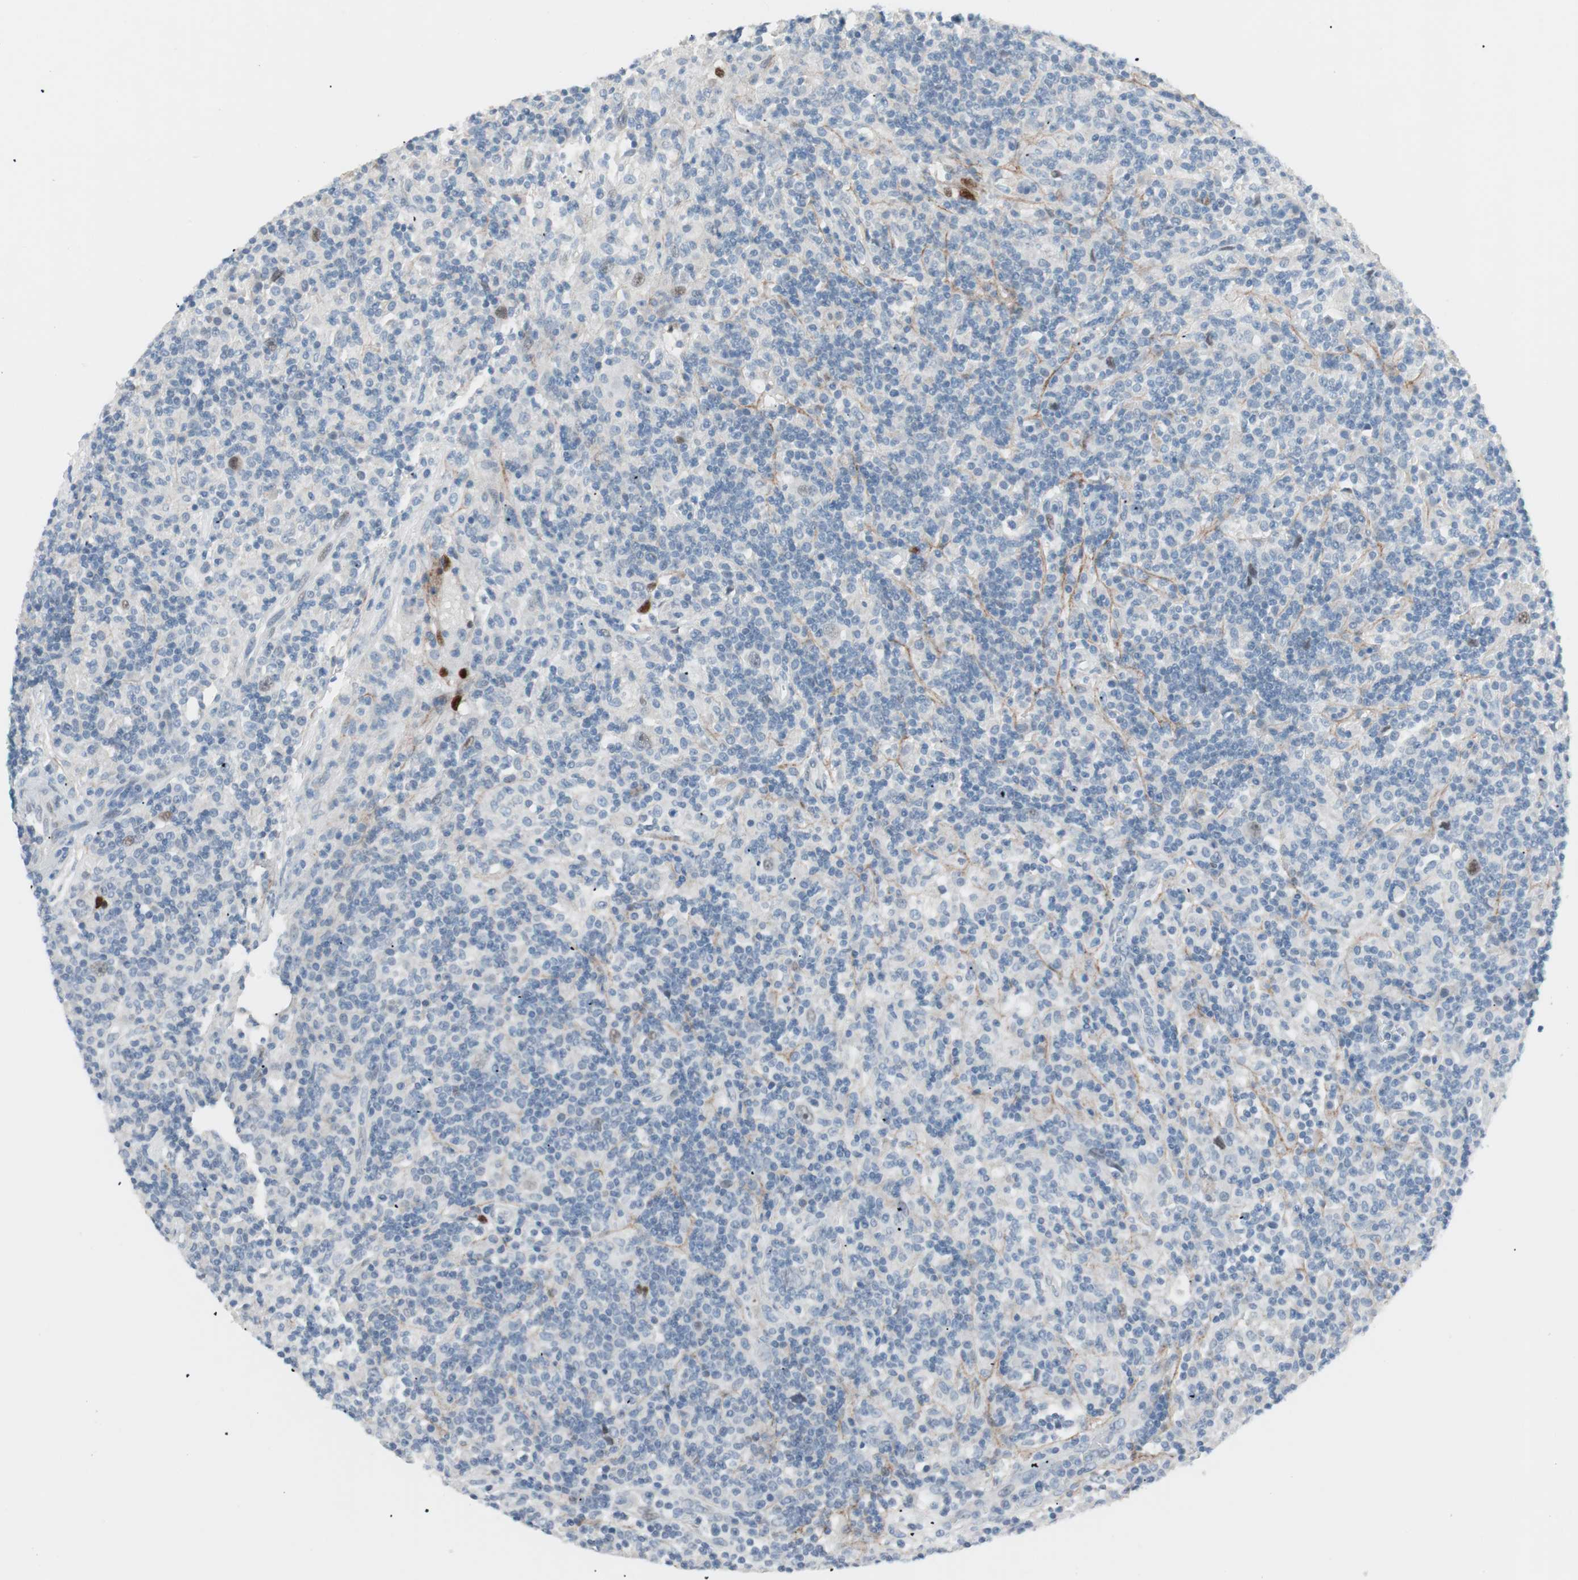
{"staining": {"intensity": "negative", "quantity": "none", "location": "none"}, "tissue": "lymphoma", "cell_type": "Tumor cells", "image_type": "cancer", "snomed": [{"axis": "morphology", "description": "Hodgkin's disease, NOS"}, {"axis": "topography", "description": "Lymph node"}], "caption": "High power microscopy histopathology image of an immunohistochemistry micrograph of Hodgkin's disease, revealing no significant positivity in tumor cells.", "gene": "FOSL1", "patient": {"sex": "male", "age": 70}}